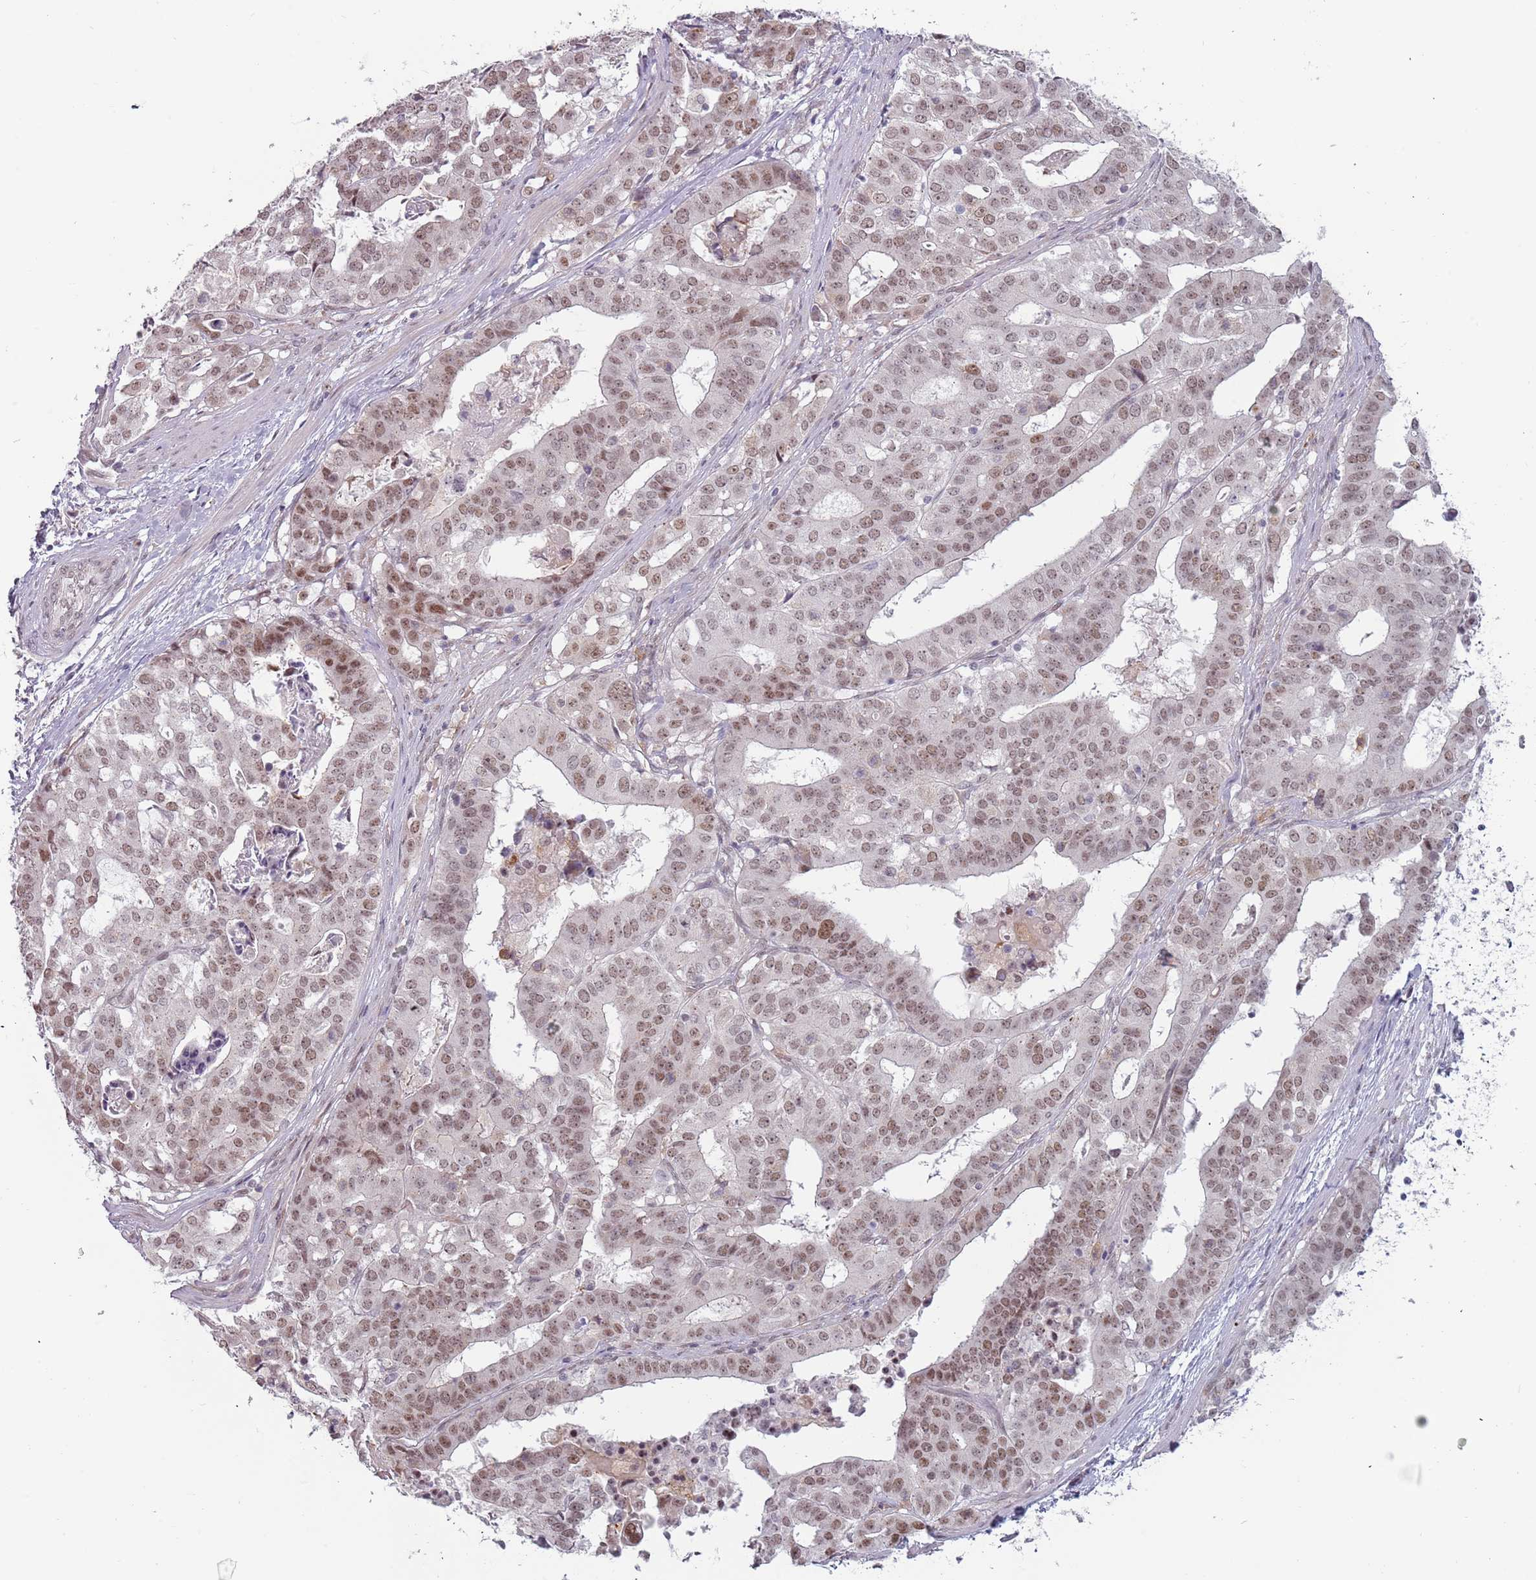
{"staining": {"intensity": "moderate", "quantity": ">75%", "location": "nuclear"}, "tissue": "stomach cancer", "cell_type": "Tumor cells", "image_type": "cancer", "snomed": [{"axis": "morphology", "description": "Adenocarcinoma, NOS"}, {"axis": "topography", "description": "Stomach"}], "caption": "Stomach cancer (adenocarcinoma) tissue reveals moderate nuclear staining in approximately >75% of tumor cells, visualized by immunohistochemistry.", "gene": "REXO4", "patient": {"sex": "male", "age": 48}}